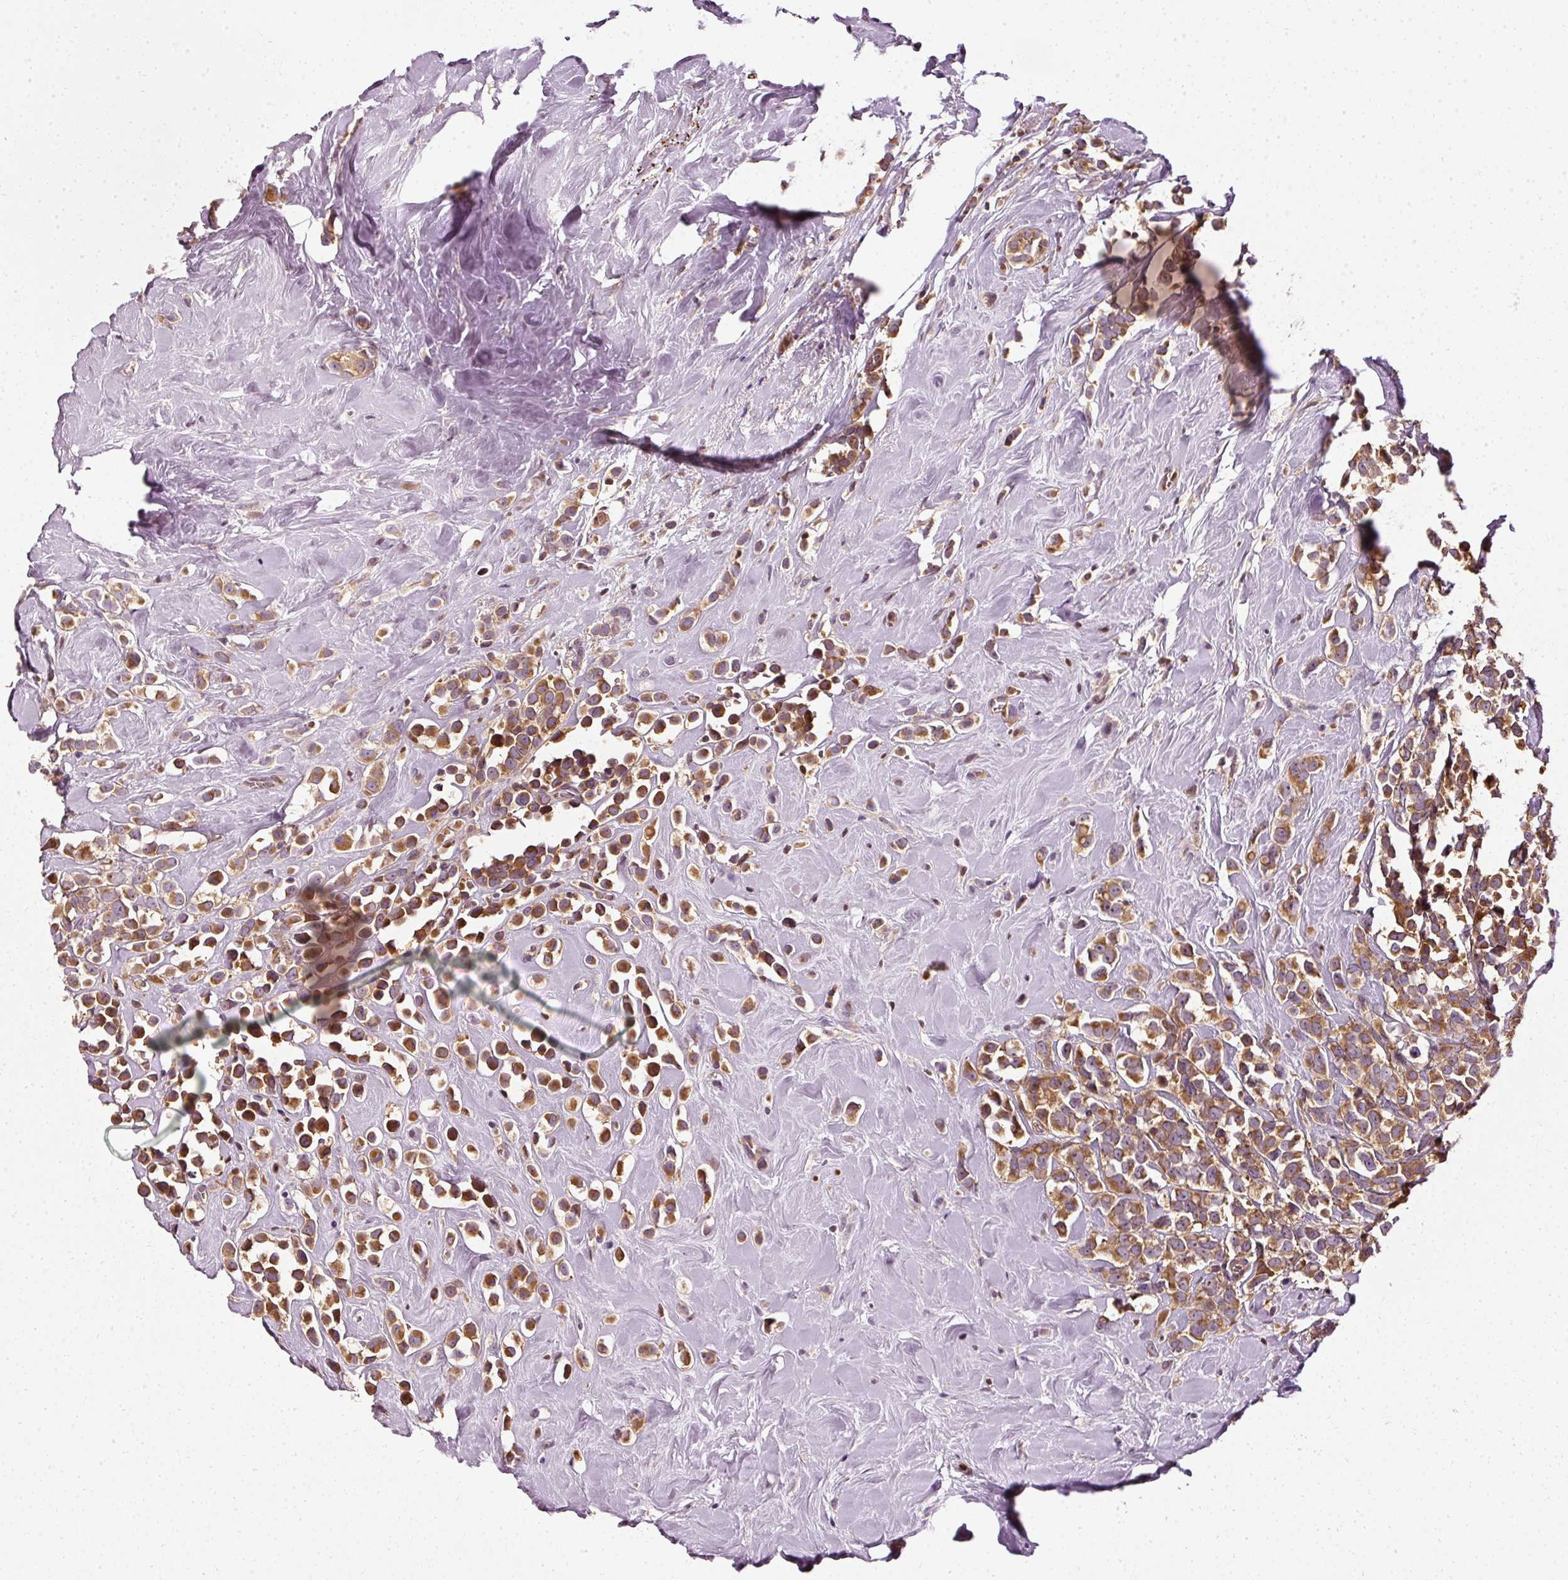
{"staining": {"intensity": "strong", "quantity": ">75%", "location": "cytoplasmic/membranous"}, "tissue": "breast cancer", "cell_type": "Tumor cells", "image_type": "cancer", "snomed": [{"axis": "morphology", "description": "Duct carcinoma"}, {"axis": "topography", "description": "Breast"}], "caption": "This micrograph shows breast infiltrating ductal carcinoma stained with immunohistochemistry to label a protein in brown. The cytoplasmic/membranous of tumor cells show strong positivity for the protein. Nuclei are counter-stained blue.", "gene": "NAPA", "patient": {"sex": "female", "age": 80}}